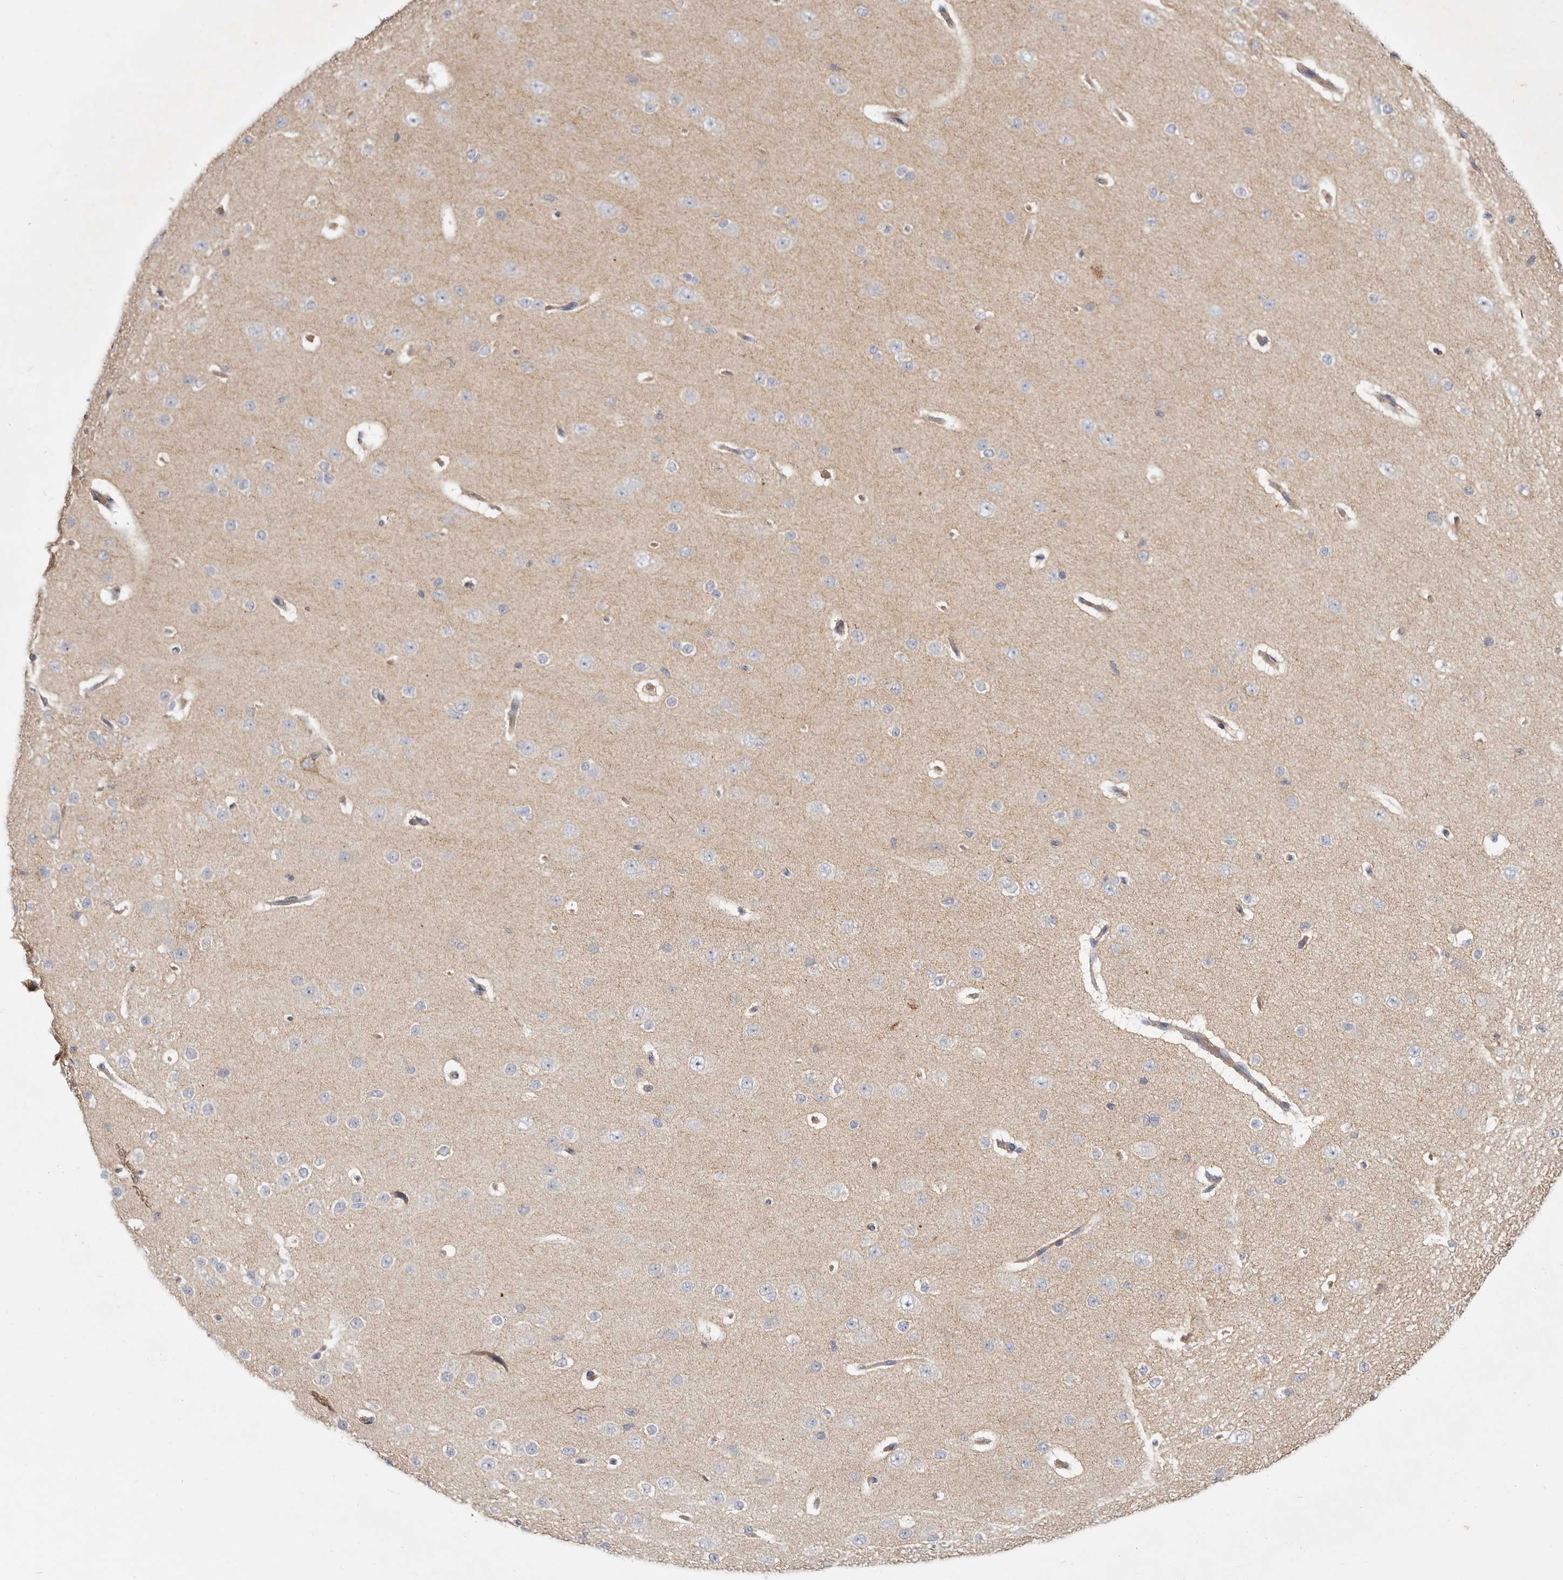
{"staining": {"intensity": "weak", "quantity": ">75%", "location": "cytoplasmic/membranous"}, "tissue": "cerebral cortex", "cell_type": "Endothelial cells", "image_type": "normal", "snomed": [{"axis": "morphology", "description": "Normal tissue, NOS"}, {"axis": "morphology", "description": "Developmental malformation"}, {"axis": "topography", "description": "Cerebral cortex"}], "caption": "Immunohistochemistry (IHC) staining of normal cerebral cortex, which shows low levels of weak cytoplasmic/membranous positivity in approximately >75% of endothelial cells indicating weak cytoplasmic/membranous protein staining. The staining was performed using DAB (3,3'-diaminobenzidine) (brown) for protein detection and nuclei were counterstained in hematoxylin (blue).", "gene": "ADAMTS9", "patient": {"sex": "female", "age": 30}}